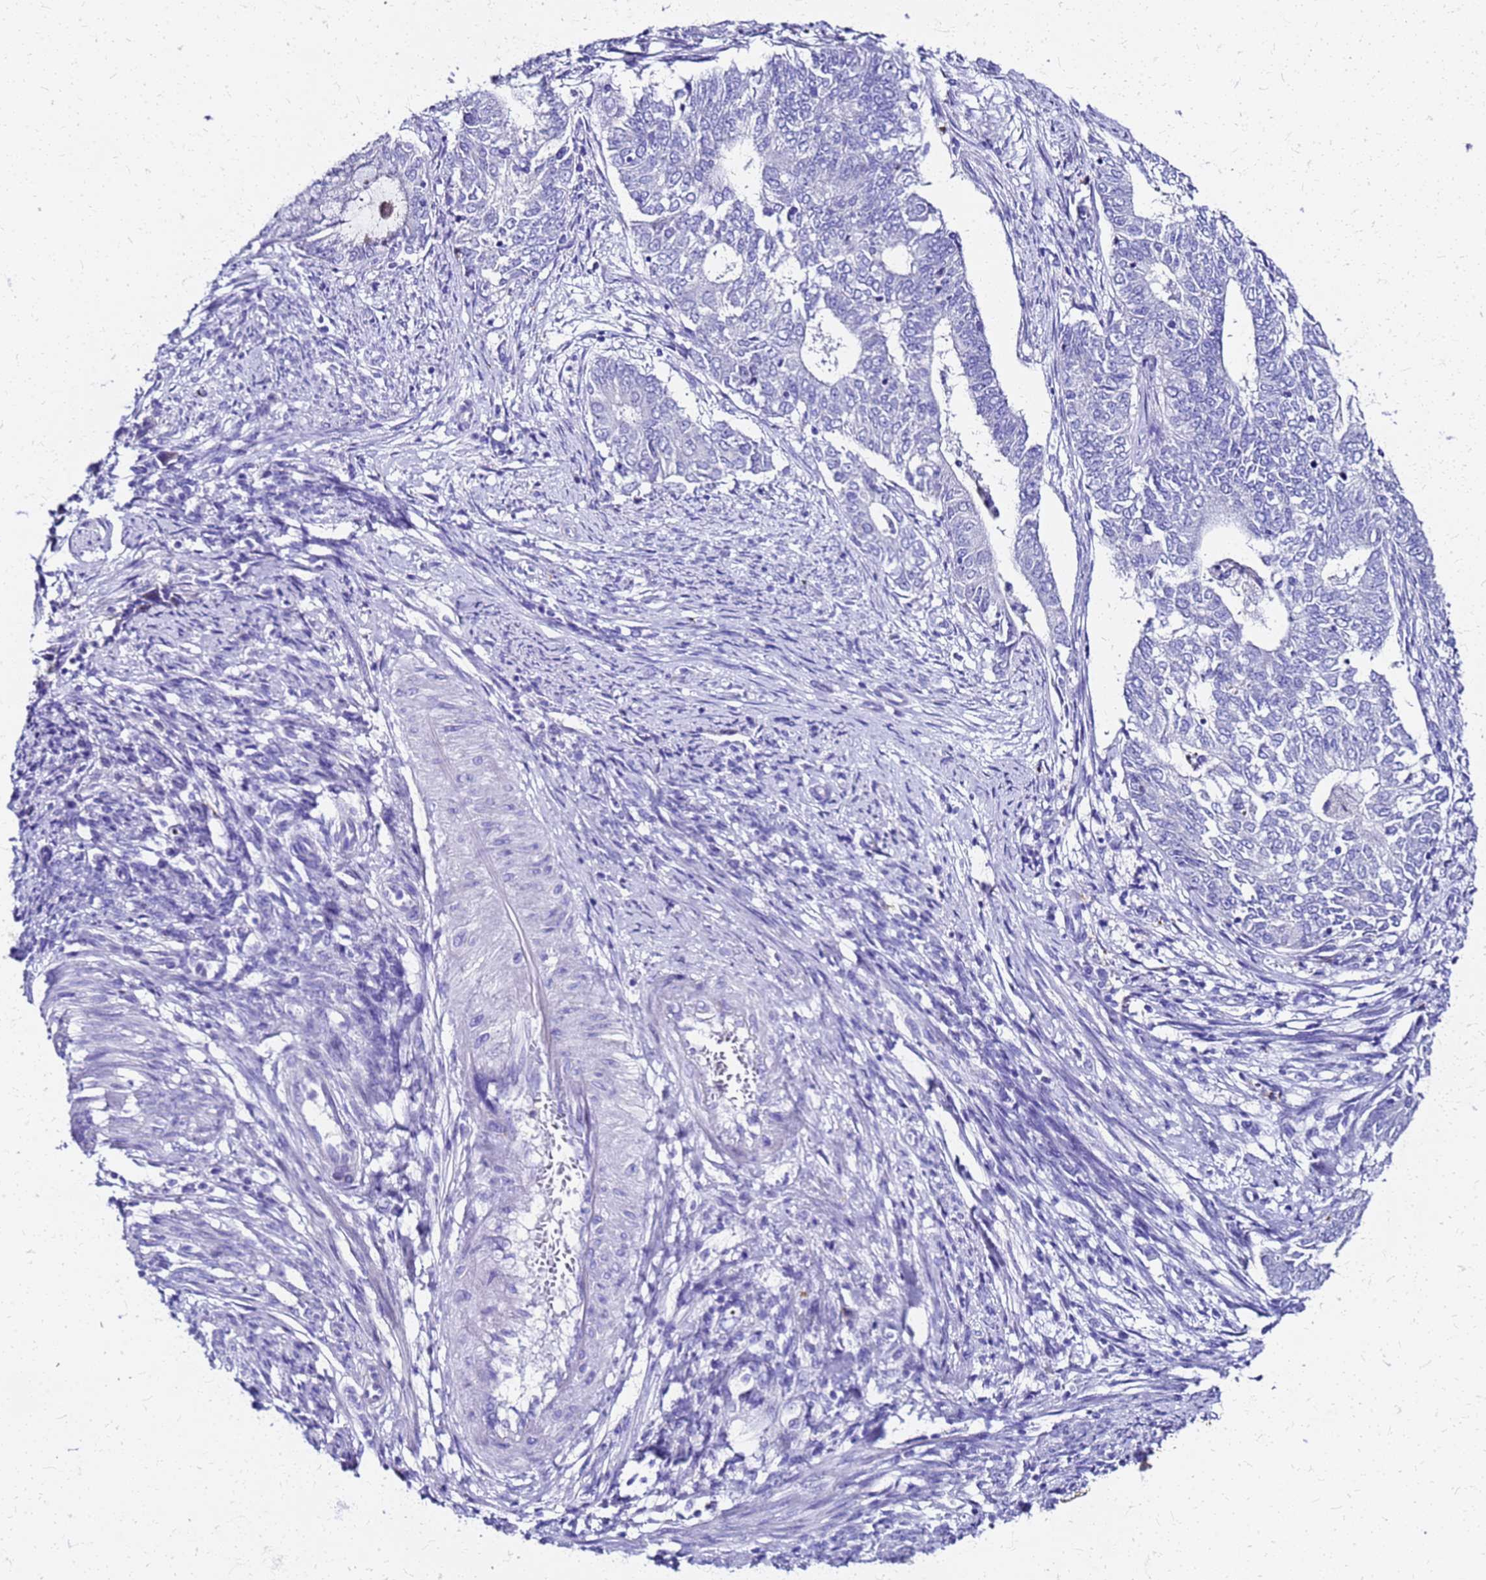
{"staining": {"intensity": "negative", "quantity": "none", "location": "none"}, "tissue": "endometrial cancer", "cell_type": "Tumor cells", "image_type": "cancer", "snomed": [{"axis": "morphology", "description": "Adenocarcinoma, NOS"}, {"axis": "topography", "description": "Endometrium"}], "caption": "Endometrial cancer (adenocarcinoma) was stained to show a protein in brown. There is no significant positivity in tumor cells.", "gene": "SMIM21", "patient": {"sex": "female", "age": 62}}